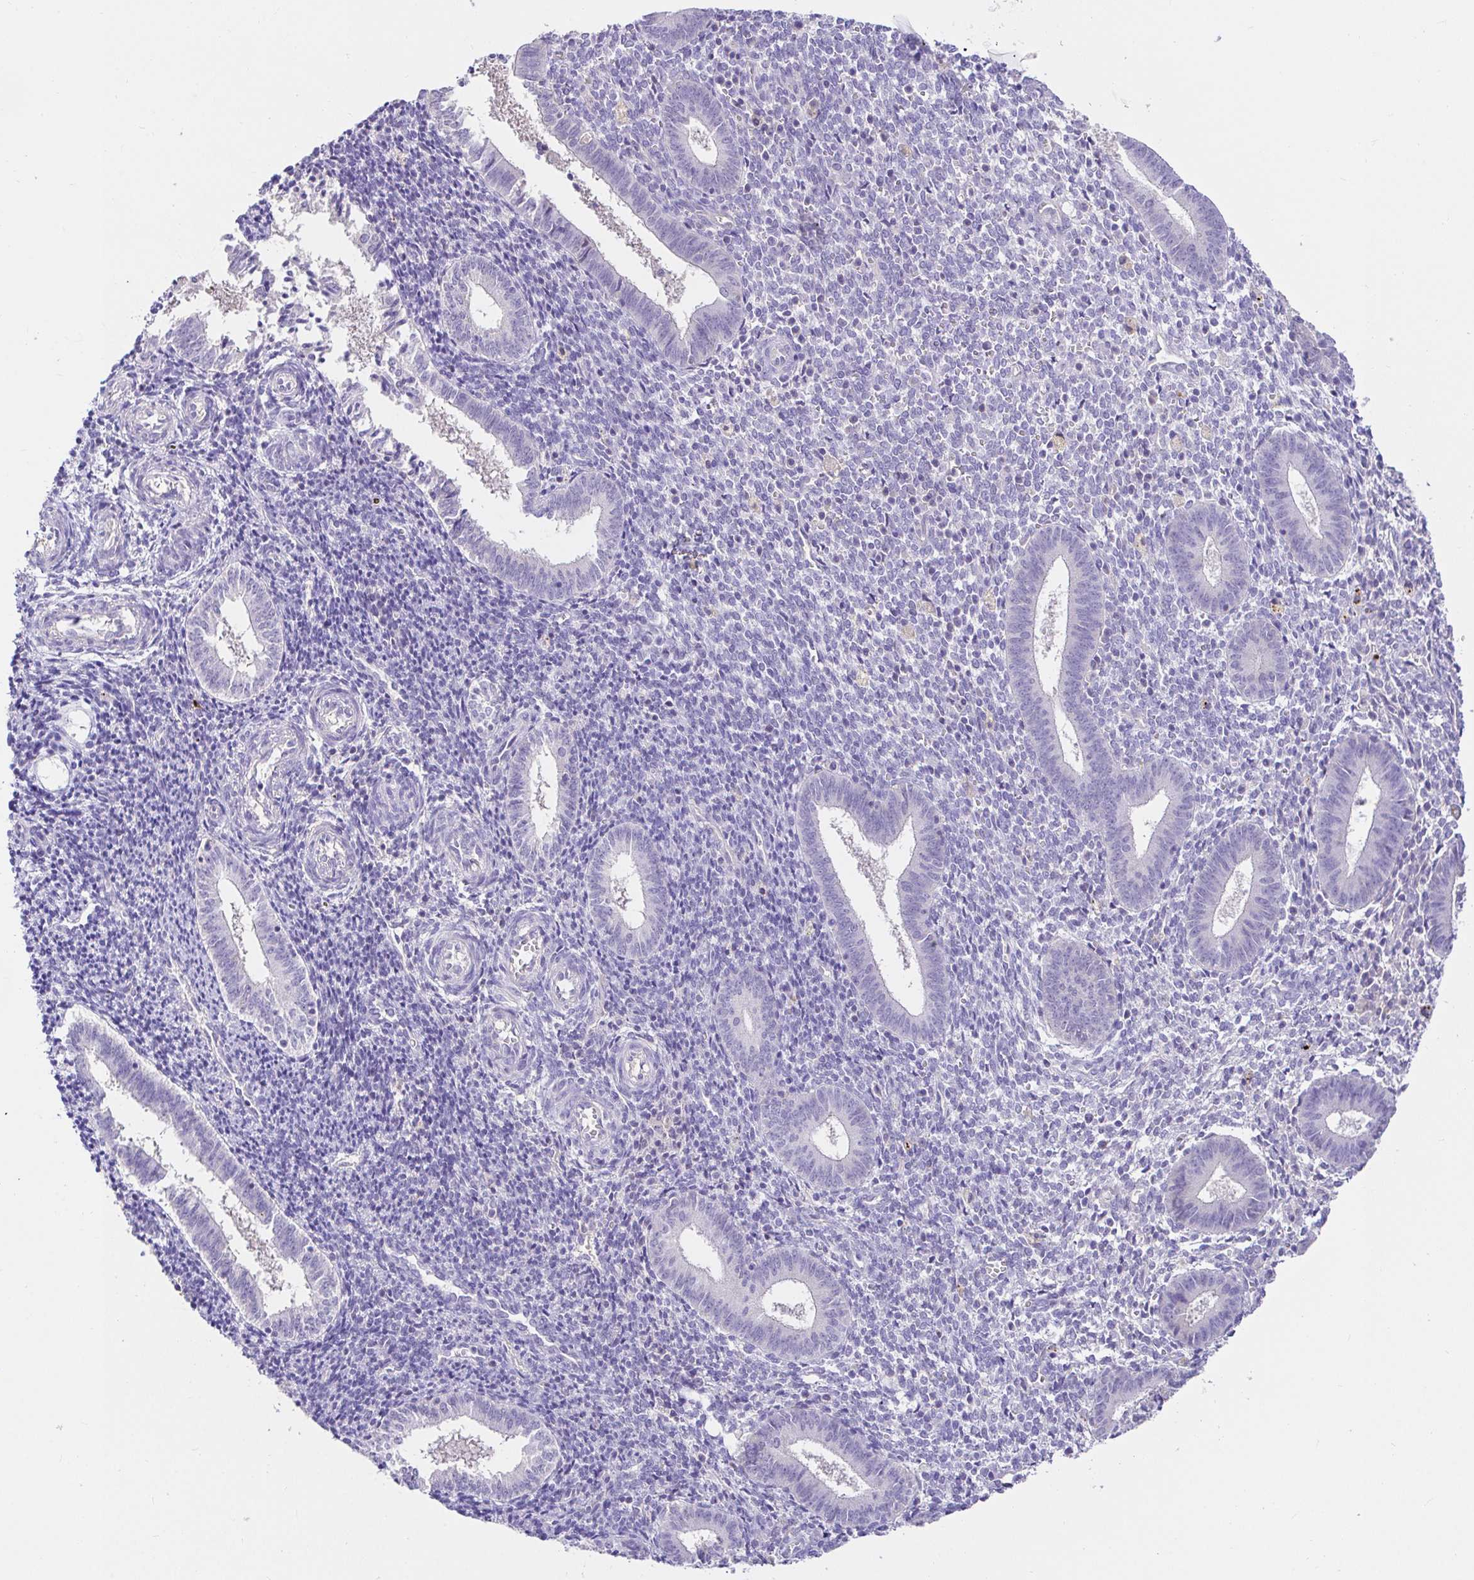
{"staining": {"intensity": "negative", "quantity": "none", "location": "none"}, "tissue": "endometrium", "cell_type": "Cells in endometrial stroma", "image_type": "normal", "snomed": [{"axis": "morphology", "description": "Normal tissue, NOS"}, {"axis": "topography", "description": "Endometrium"}], "caption": "Immunohistochemistry (IHC) micrograph of normal endometrium: human endometrium stained with DAB demonstrates no significant protein expression in cells in endometrial stroma. (DAB (3,3'-diaminobenzidine) IHC, high magnification).", "gene": "CDO1", "patient": {"sex": "female", "age": 25}}